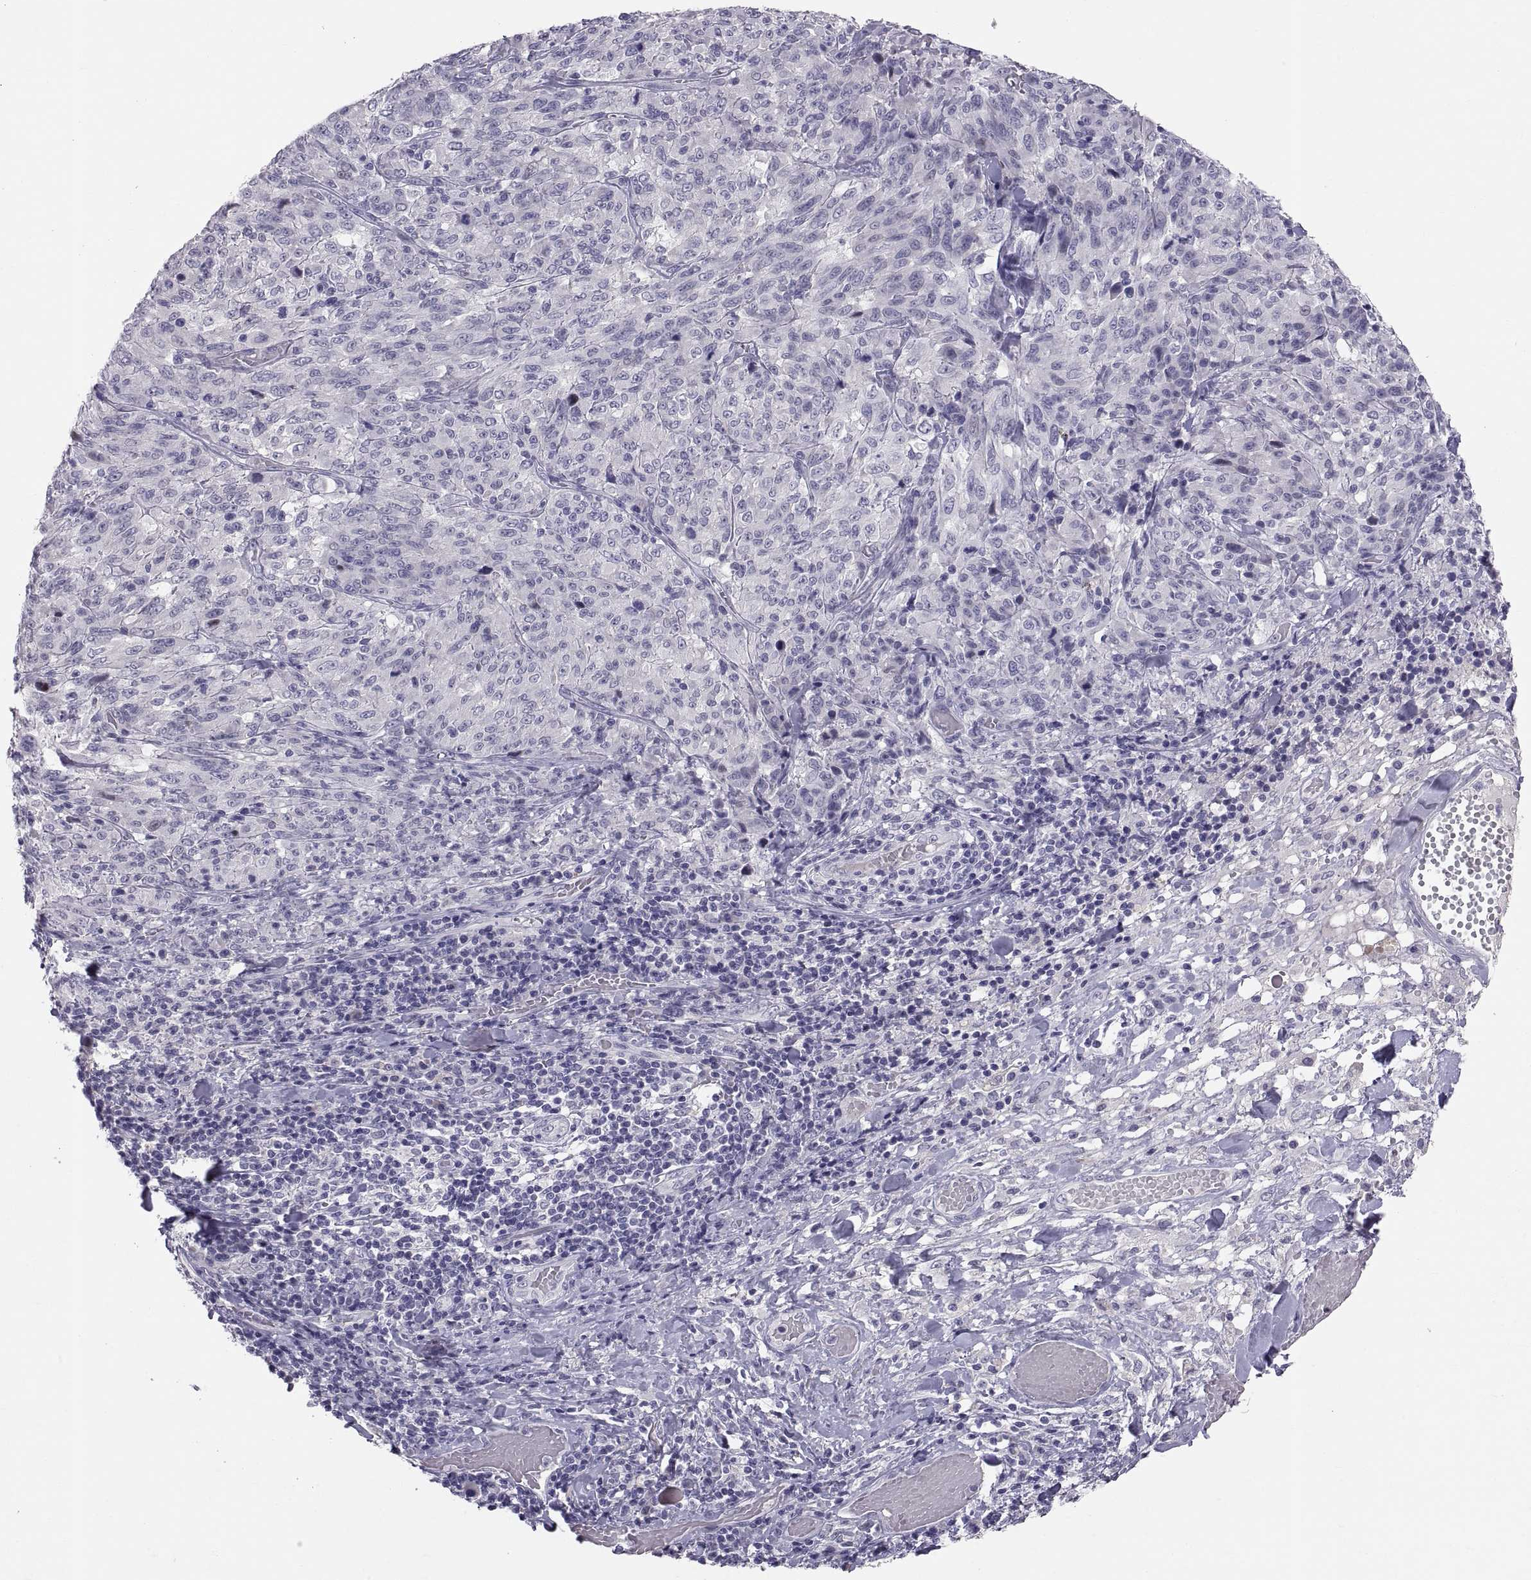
{"staining": {"intensity": "negative", "quantity": "none", "location": "none"}, "tissue": "melanoma", "cell_type": "Tumor cells", "image_type": "cancer", "snomed": [{"axis": "morphology", "description": "Malignant melanoma, NOS"}, {"axis": "topography", "description": "Skin"}], "caption": "Immunohistochemical staining of human malignant melanoma shows no significant positivity in tumor cells. (DAB (3,3'-diaminobenzidine) immunohistochemistry visualized using brightfield microscopy, high magnification).", "gene": "PTN", "patient": {"sex": "female", "age": 91}}